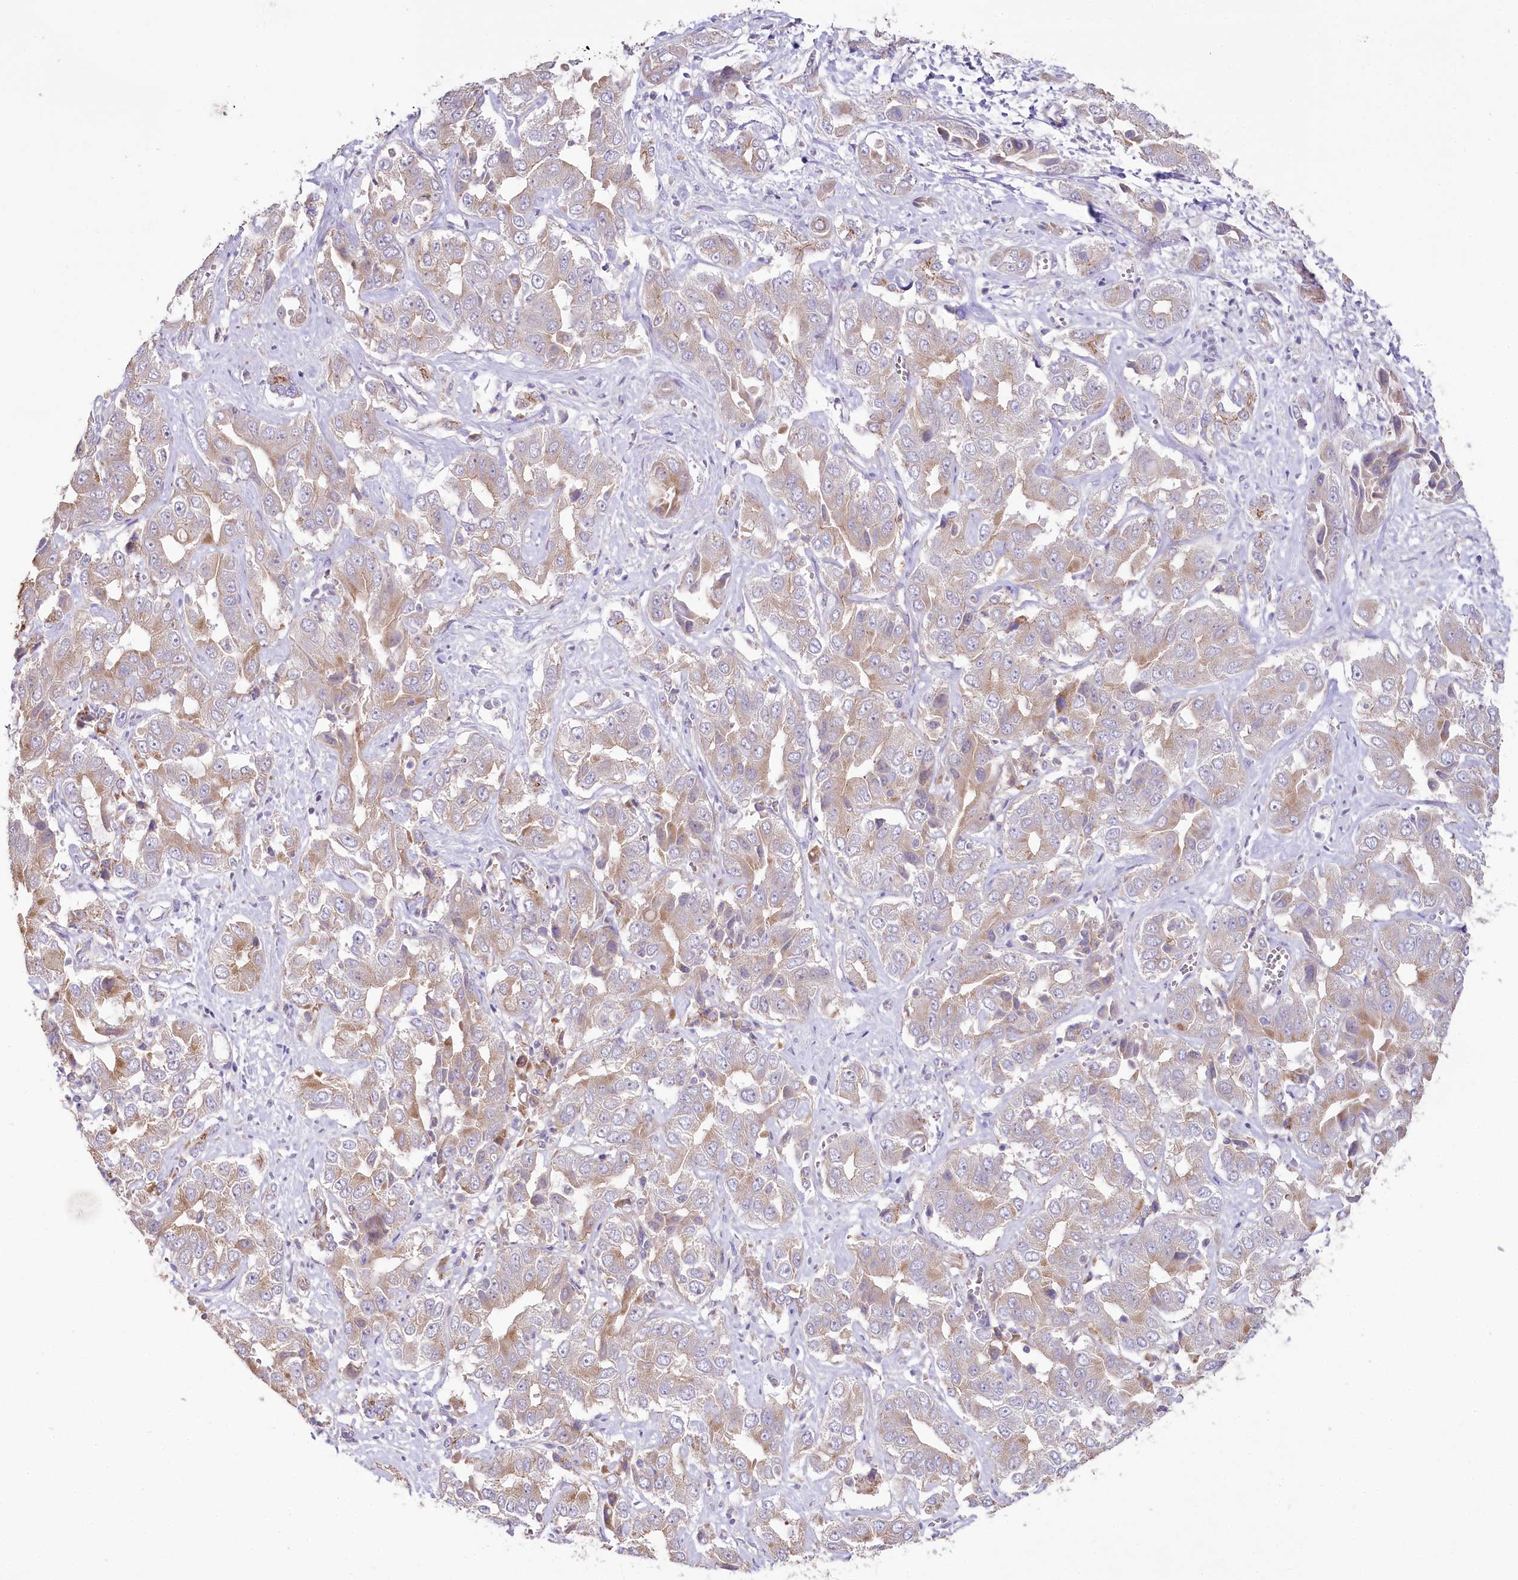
{"staining": {"intensity": "weak", "quantity": "25%-75%", "location": "cytoplasmic/membranous"}, "tissue": "liver cancer", "cell_type": "Tumor cells", "image_type": "cancer", "snomed": [{"axis": "morphology", "description": "Cholangiocarcinoma"}, {"axis": "topography", "description": "Liver"}], "caption": "Cholangiocarcinoma (liver) stained with a brown dye reveals weak cytoplasmic/membranous positive expression in approximately 25%-75% of tumor cells.", "gene": "SLC6A11", "patient": {"sex": "female", "age": 52}}